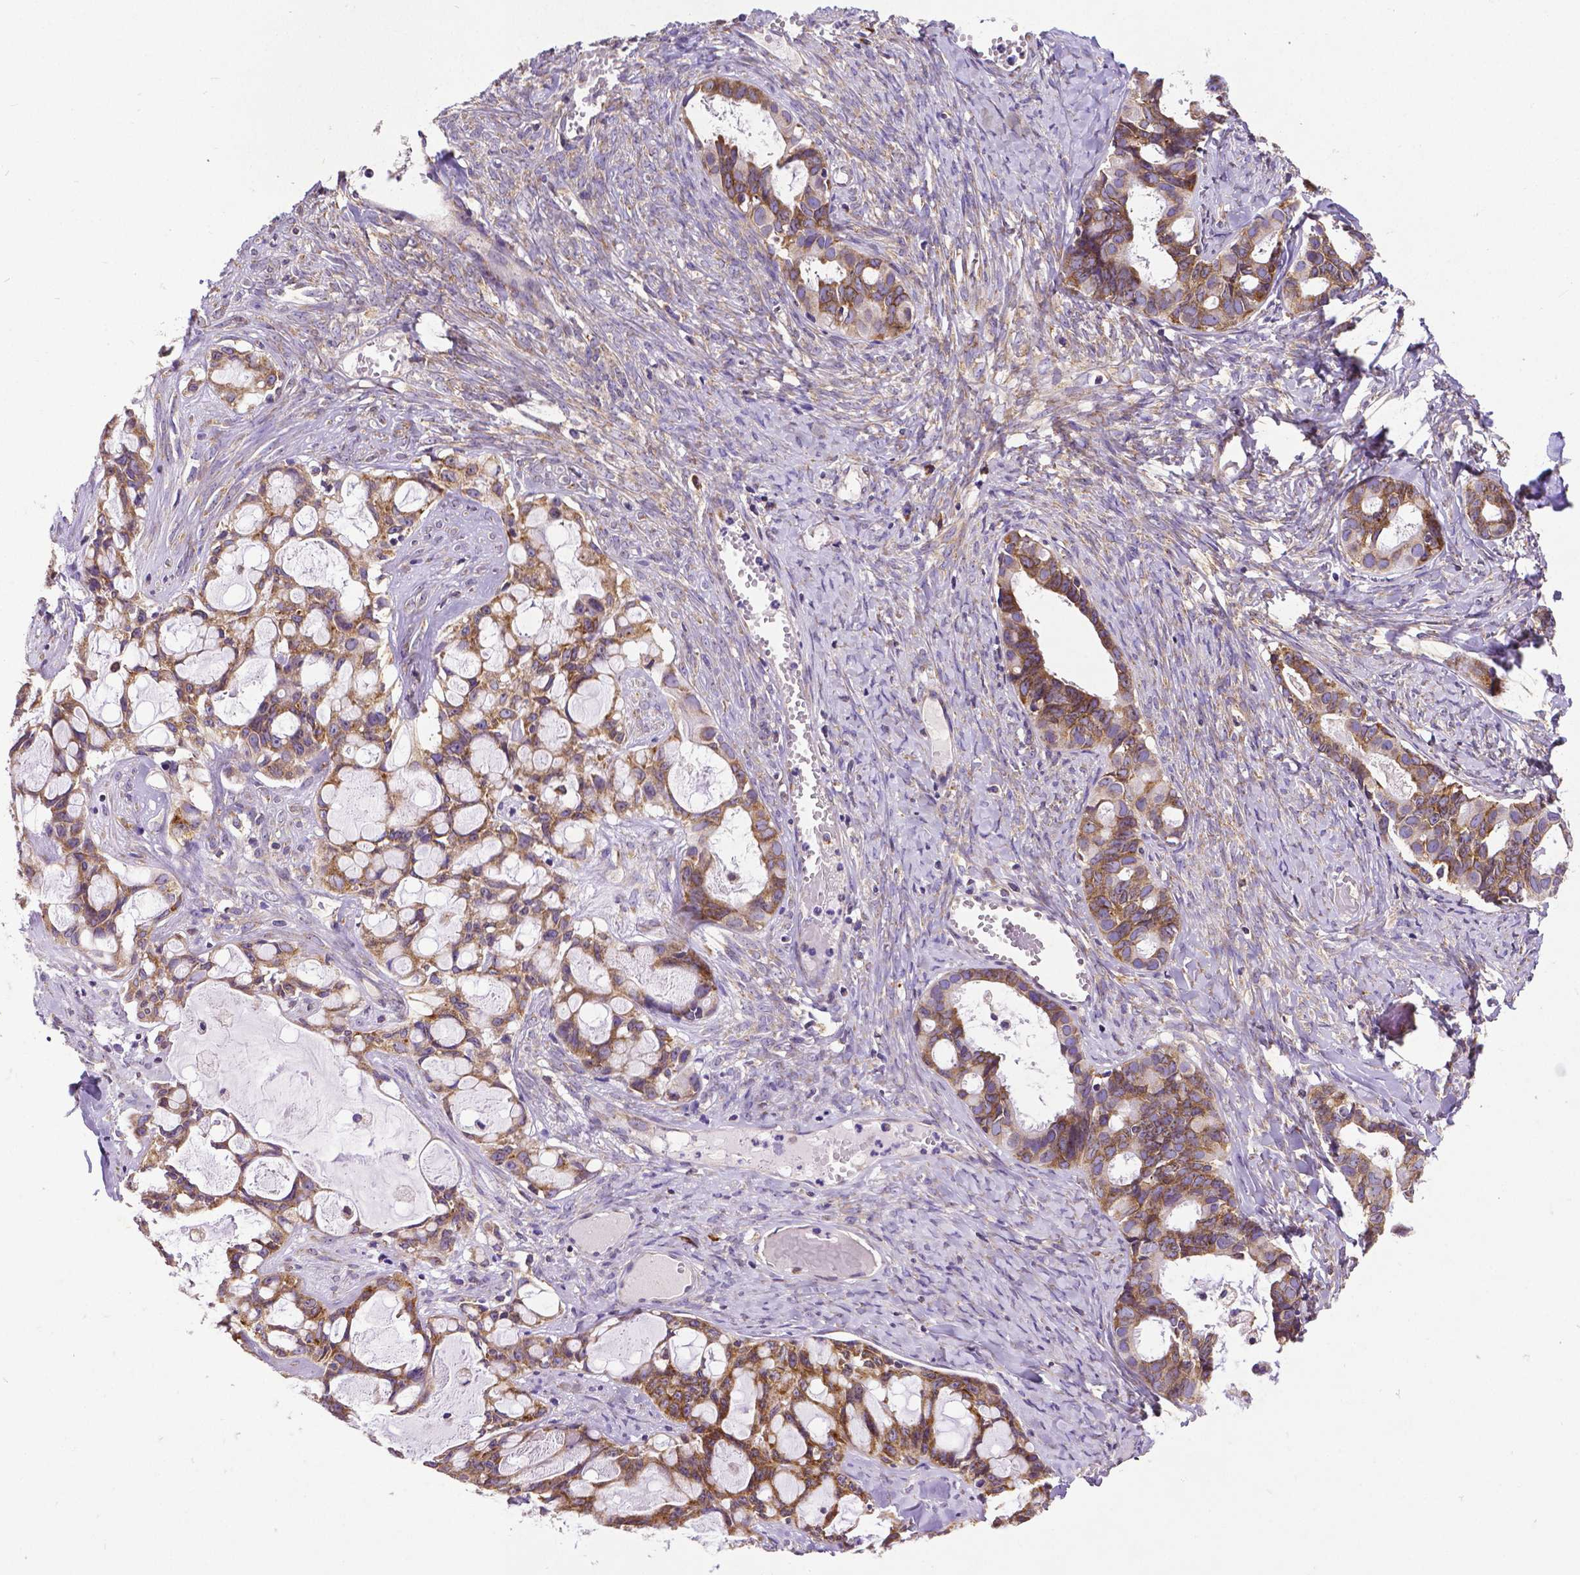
{"staining": {"intensity": "moderate", "quantity": ">75%", "location": "cytoplasmic/membranous"}, "tissue": "ovarian cancer", "cell_type": "Tumor cells", "image_type": "cancer", "snomed": [{"axis": "morphology", "description": "Cystadenocarcinoma, serous, NOS"}, {"axis": "topography", "description": "Ovary"}], "caption": "An image showing moderate cytoplasmic/membranous staining in about >75% of tumor cells in ovarian cancer (serous cystadenocarcinoma), as visualized by brown immunohistochemical staining.", "gene": "MTDH", "patient": {"sex": "female", "age": 69}}